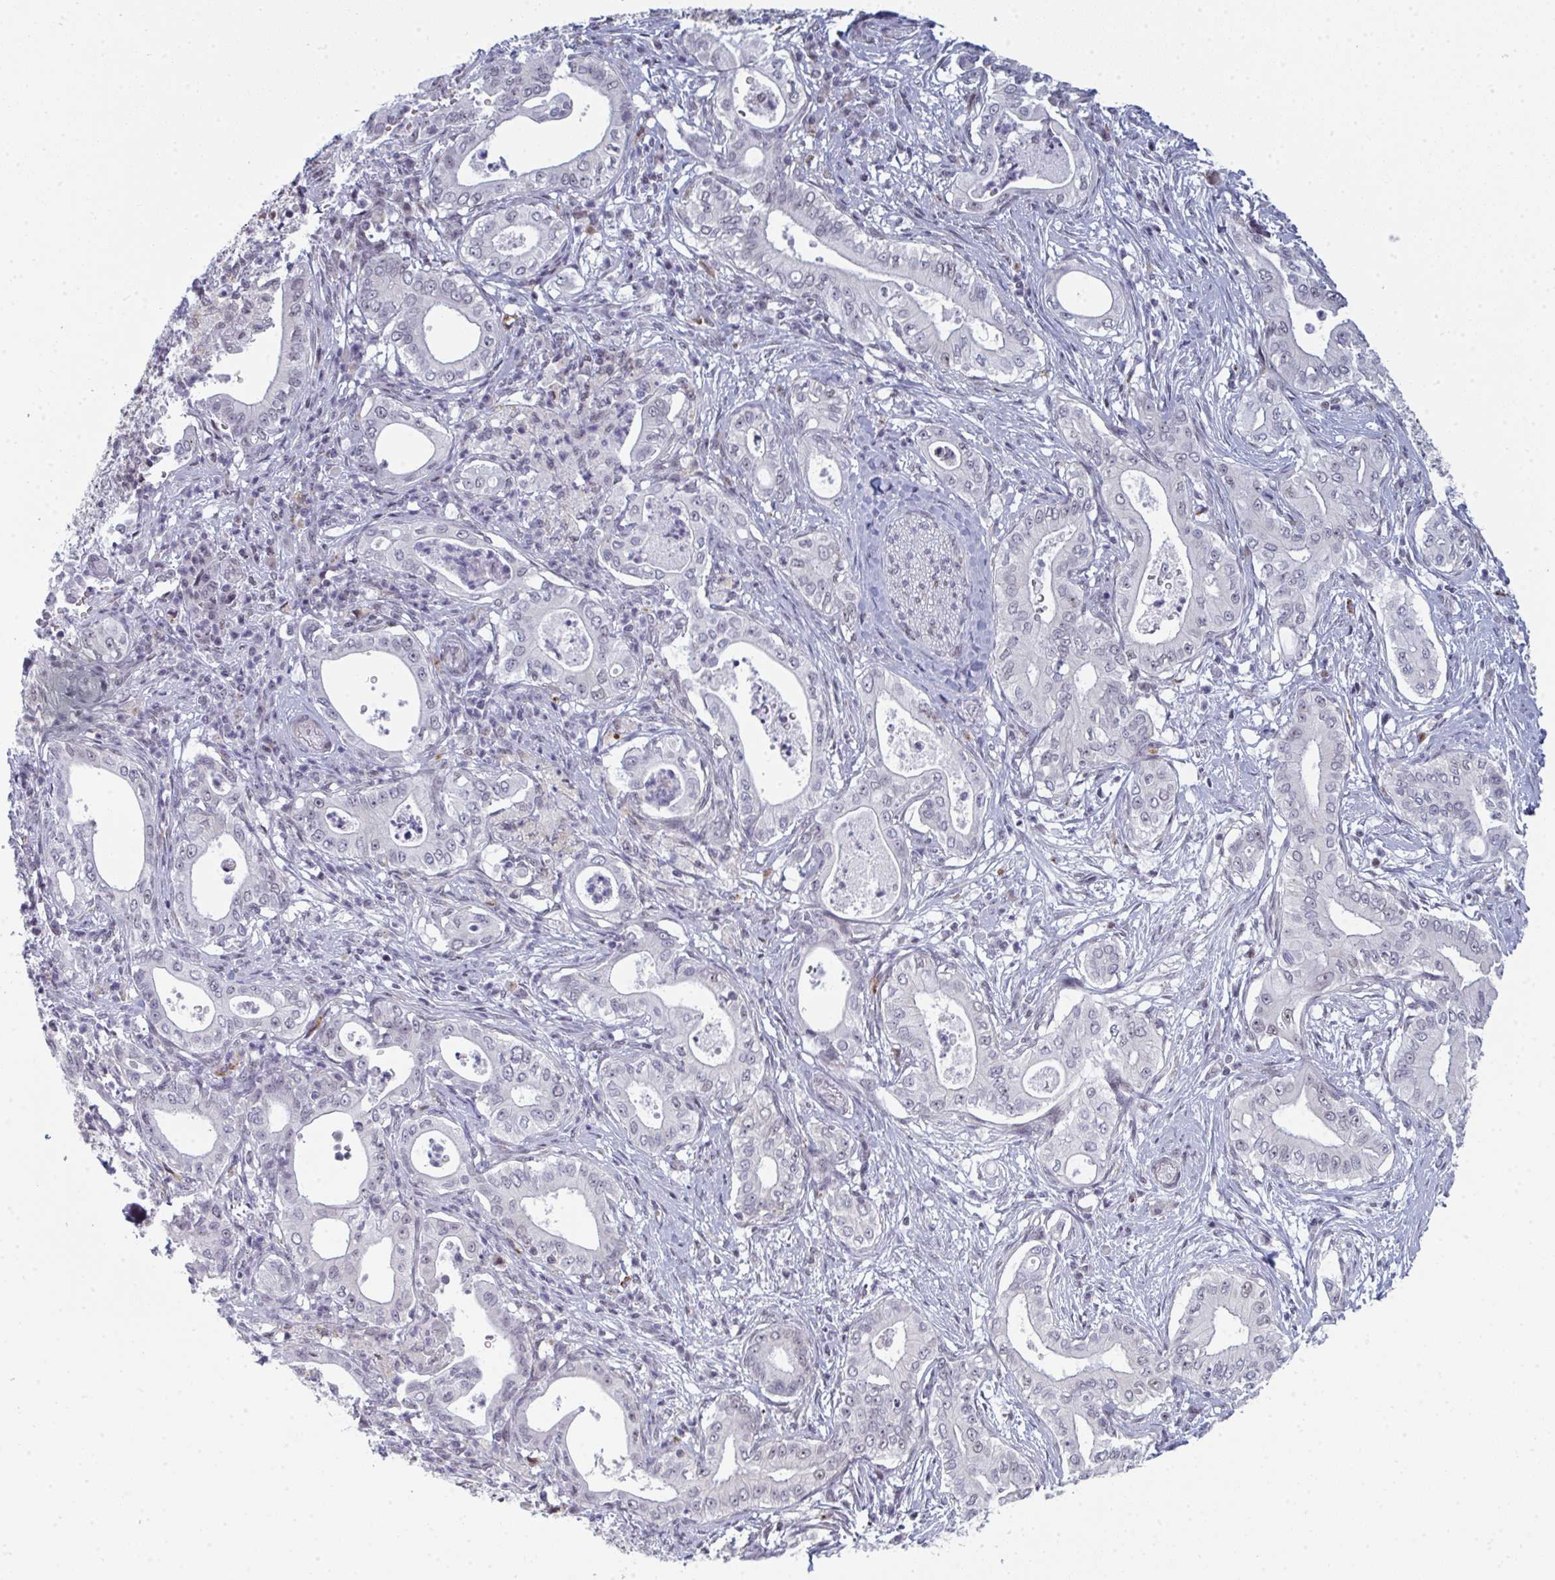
{"staining": {"intensity": "moderate", "quantity": "<25%", "location": "nuclear"}, "tissue": "pancreatic cancer", "cell_type": "Tumor cells", "image_type": "cancer", "snomed": [{"axis": "morphology", "description": "Adenocarcinoma, NOS"}, {"axis": "topography", "description": "Pancreas"}], "caption": "Pancreatic cancer (adenocarcinoma) tissue reveals moderate nuclear staining in about <25% of tumor cells", "gene": "ATF1", "patient": {"sex": "male", "age": 71}}